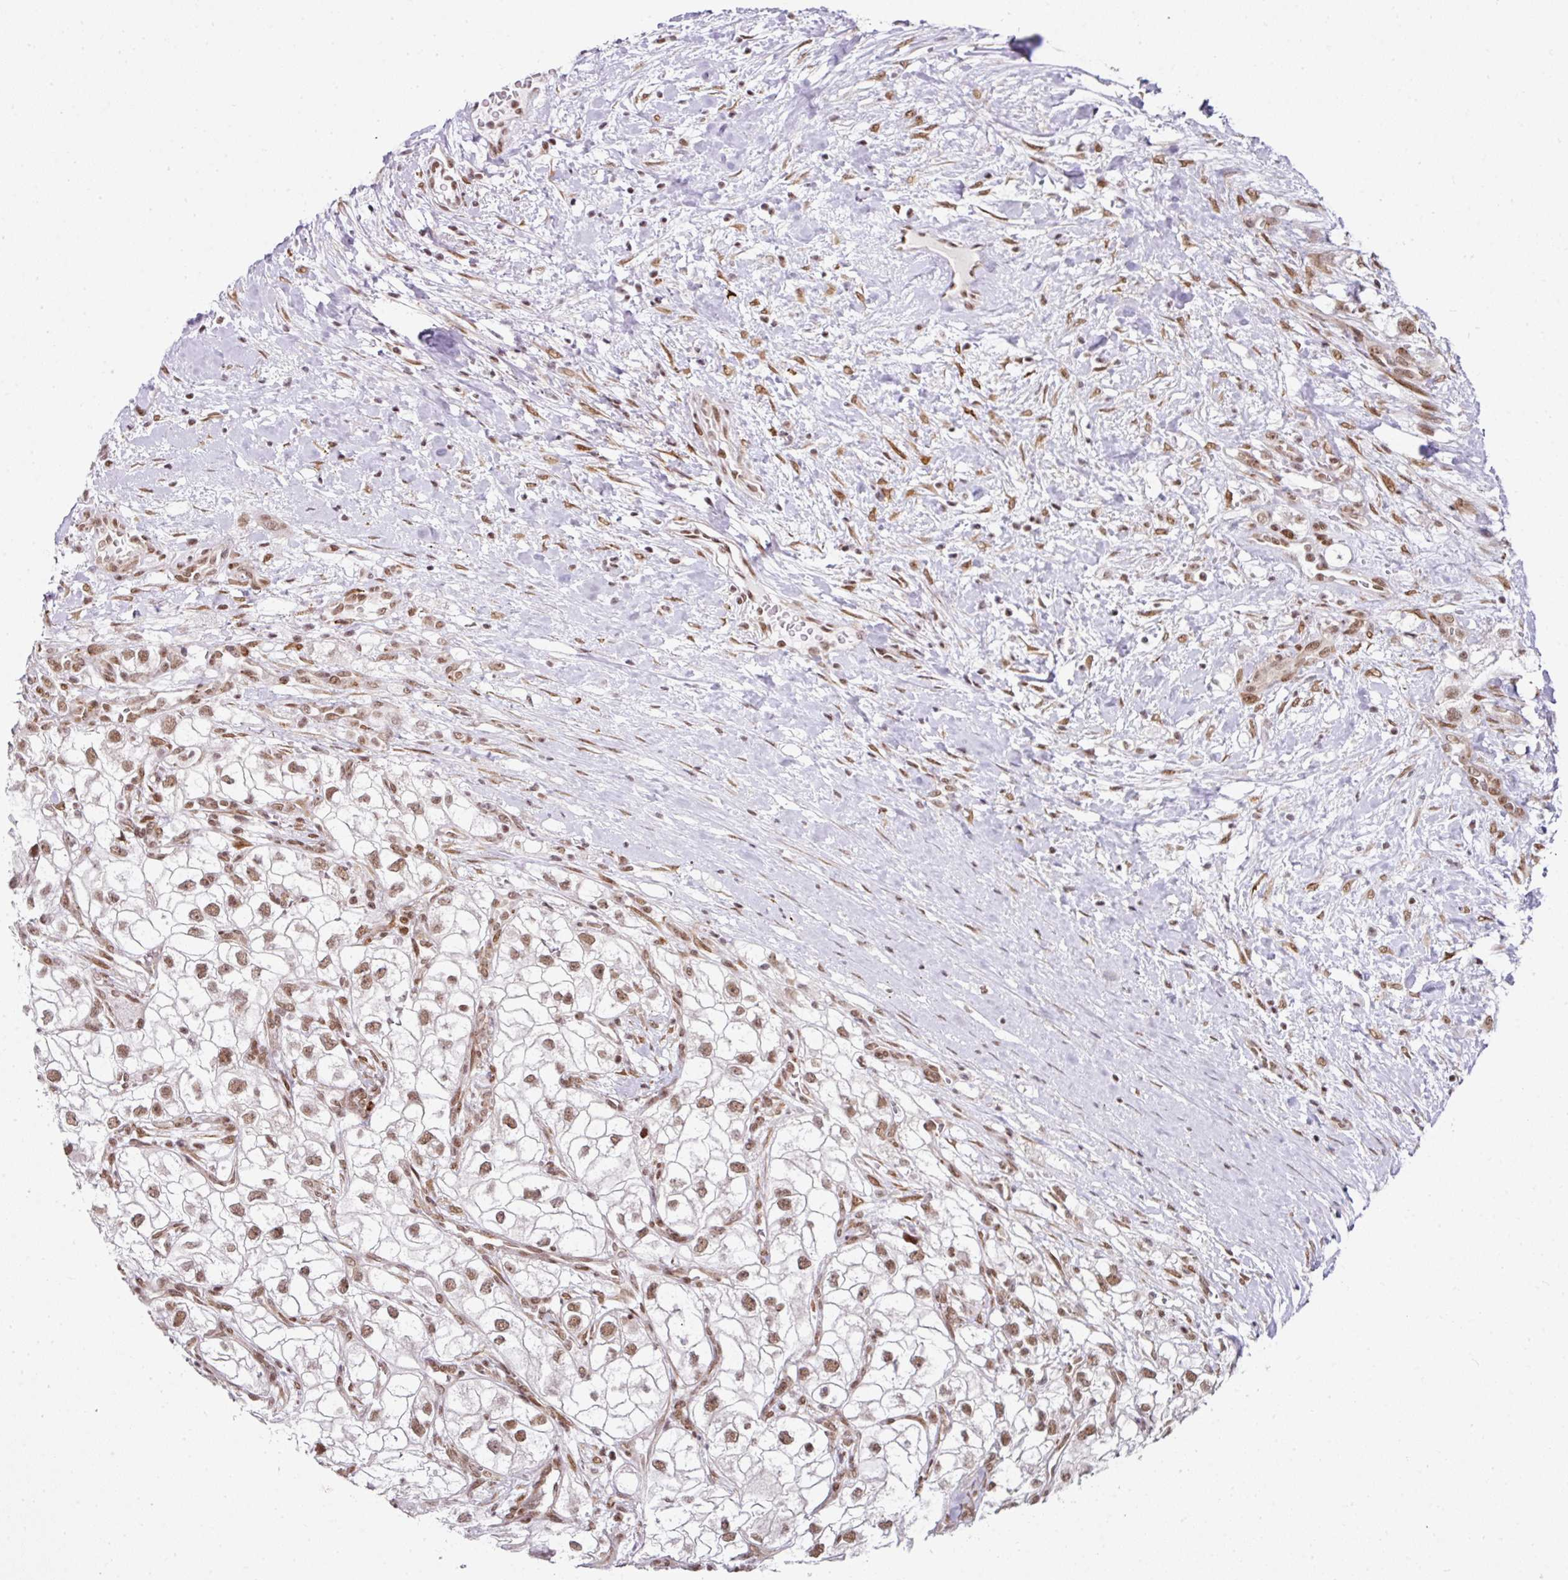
{"staining": {"intensity": "moderate", "quantity": ">75%", "location": "nuclear"}, "tissue": "renal cancer", "cell_type": "Tumor cells", "image_type": "cancer", "snomed": [{"axis": "morphology", "description": "Adenocarcinoma, NOS"}, {"axis": "topography", "description": "Kidney"}], "caption": "Immunohistochemistry of adenocarcinoma (renal) exhibits medium levels of moderate nuclear expression in about >75% of tumor cells.", "gene": "NFYA", "patient": {"sex": "male", "age": 59}}